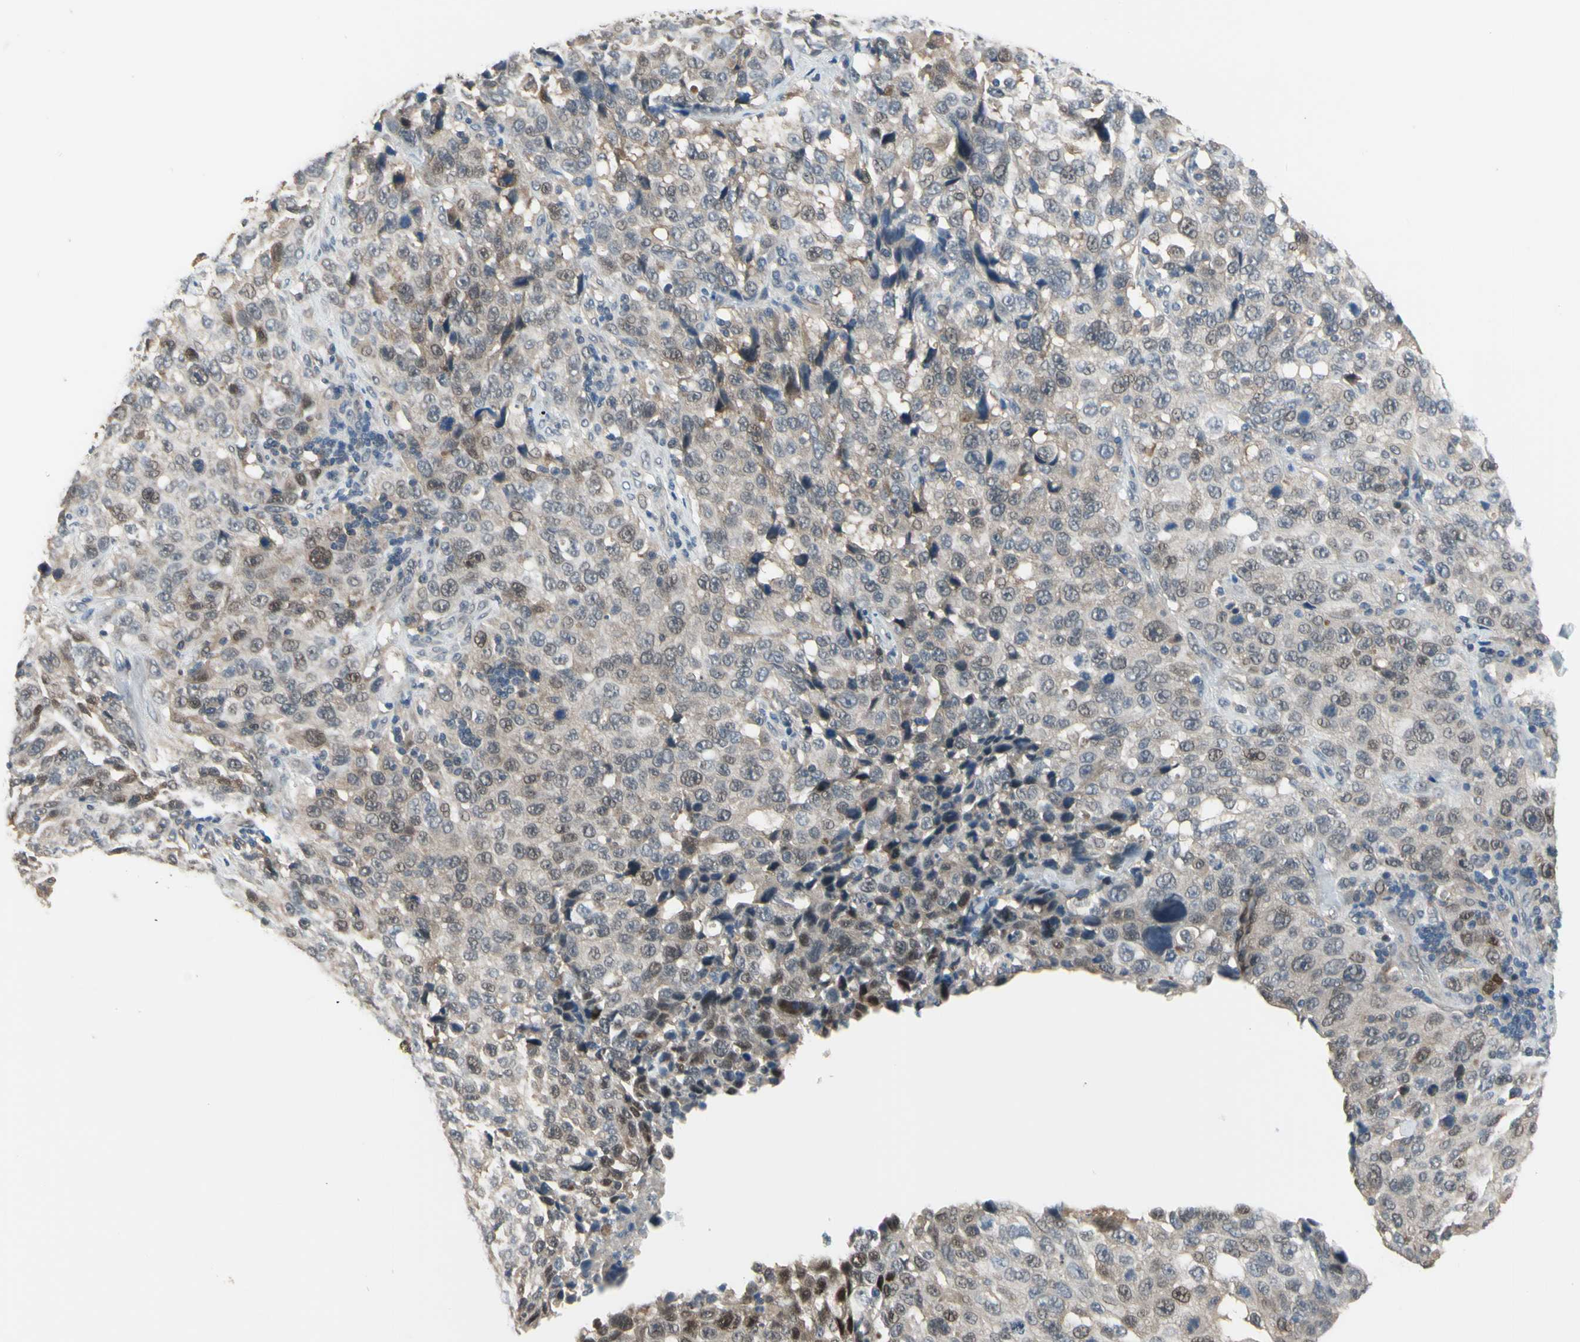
{"staining": {"intensity": "weak", "quantity": ">75%", "location": "cytoplasmic/membranous,nuclear"}, "tissue": "stomach cancer", "cell_type": "Tumor cells", "image_type": "cancer", "snomed": [{"axis": "morphology", "description": "Normal tissue, NOS"}, {"axis": "morphology", "description": "Adenocarcinoma, NOS"}, {"axis": "topography", "description": "Stomach"}], "caption": "A micrograph of human stomach cancer (adenocarcinoma) stained for a protein demonstrates weak cytoplasmic/membranous and nuclear brown staining in tumor cells.", "gene": "HSPA4", "patient": {"sex": "male", "age": 48}}